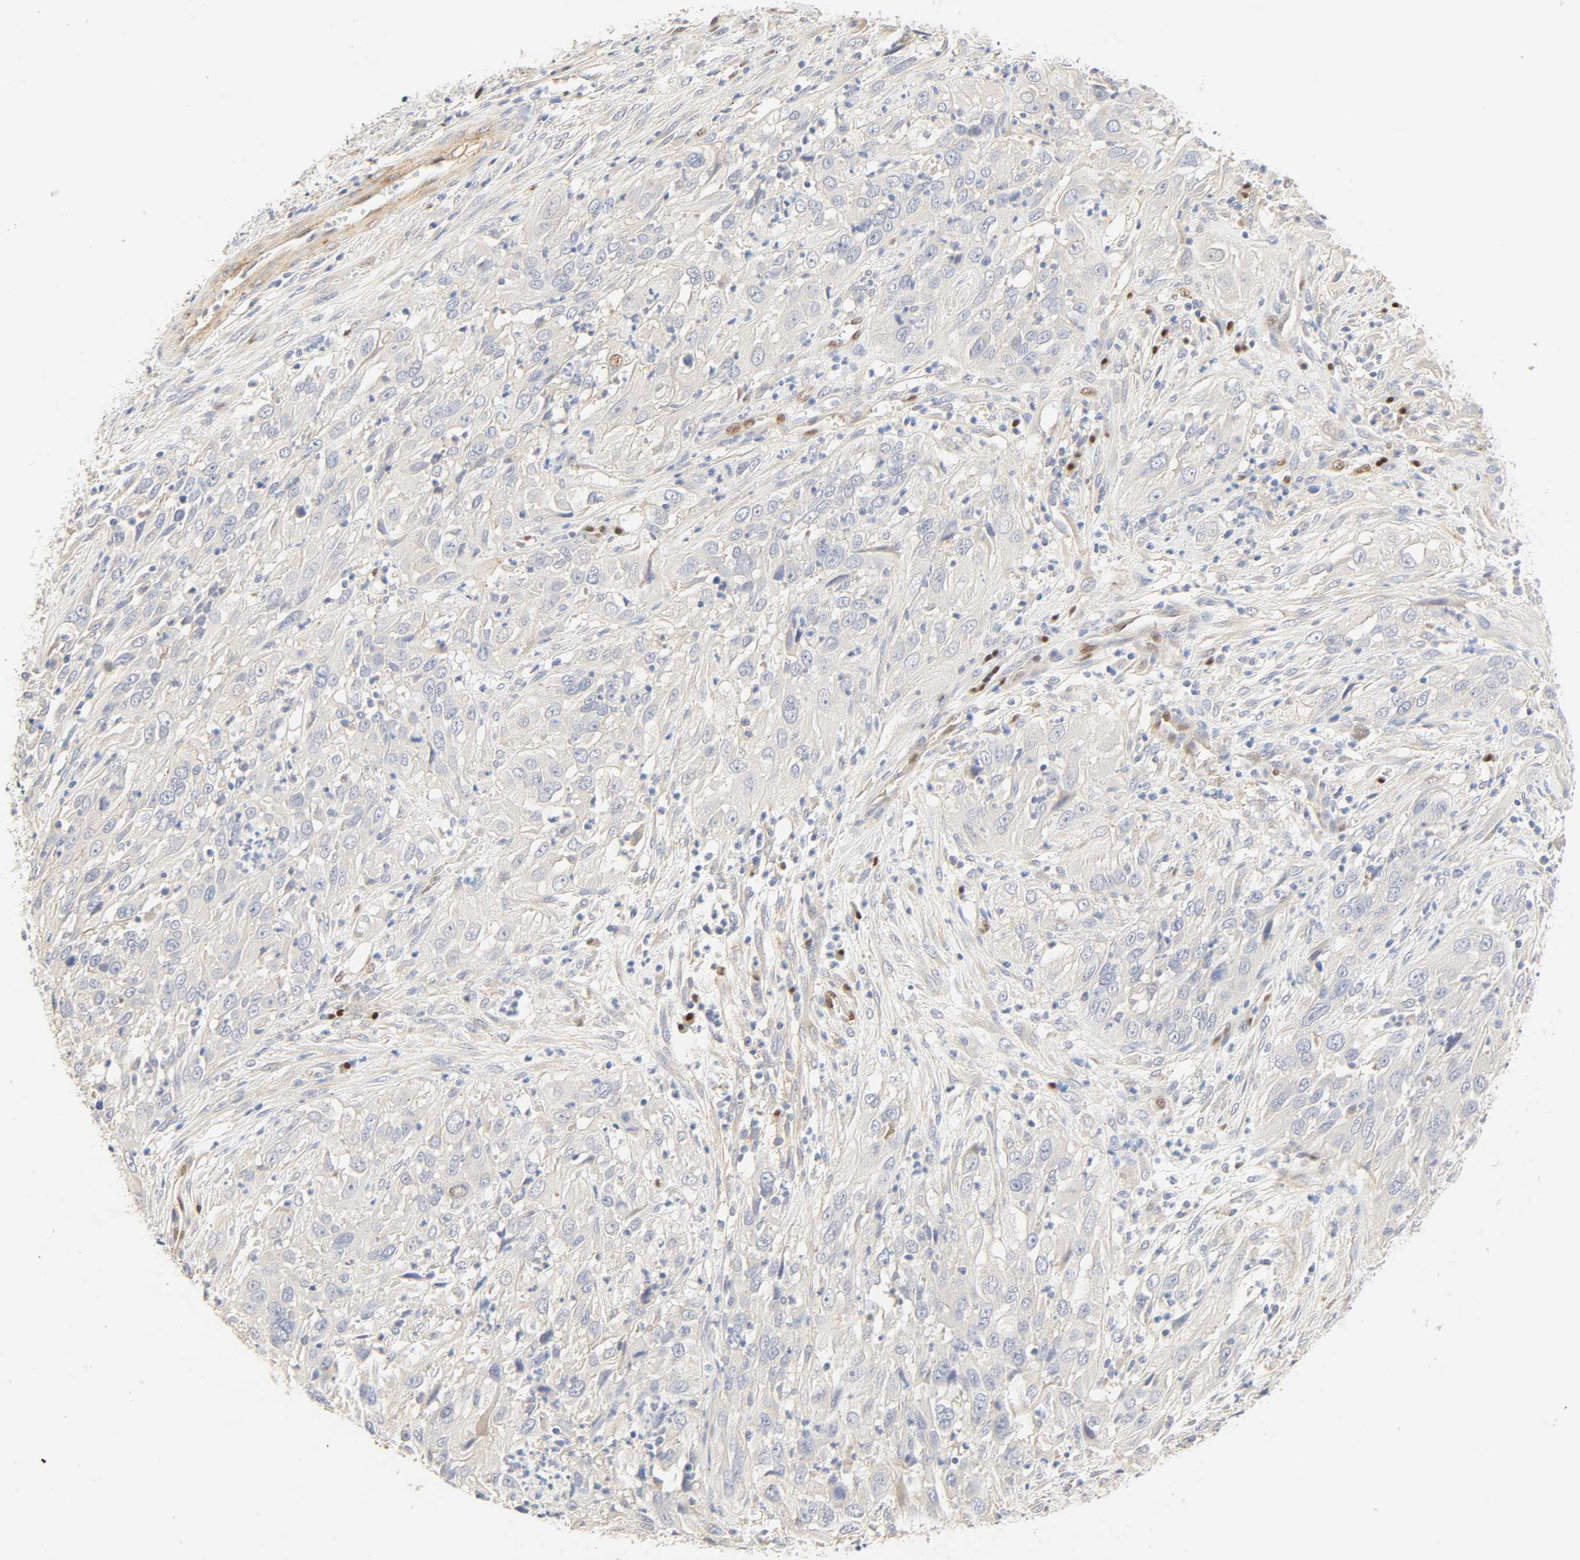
{"staining": {"intensity": "negative", "quantity": "none", "location": "none"}, "tissue": "cervical cancer", "cell_type": "Tumor cells", "image_type": "cancer", "snomed": [{"axis": "morphology", "description": "Squamous cell carcinoma, NOS"}, {"axis": "topography", "description": "Cervix"}], "caption": "High power microscopy histopathology image of an immunohistochemistry (IHC) photomicrograph of cervical cancer, revealing no significant expression in tumor cells.", "gene": "BORCS8-MEF2B", "patient": {"sex": "female", "age": 32}}